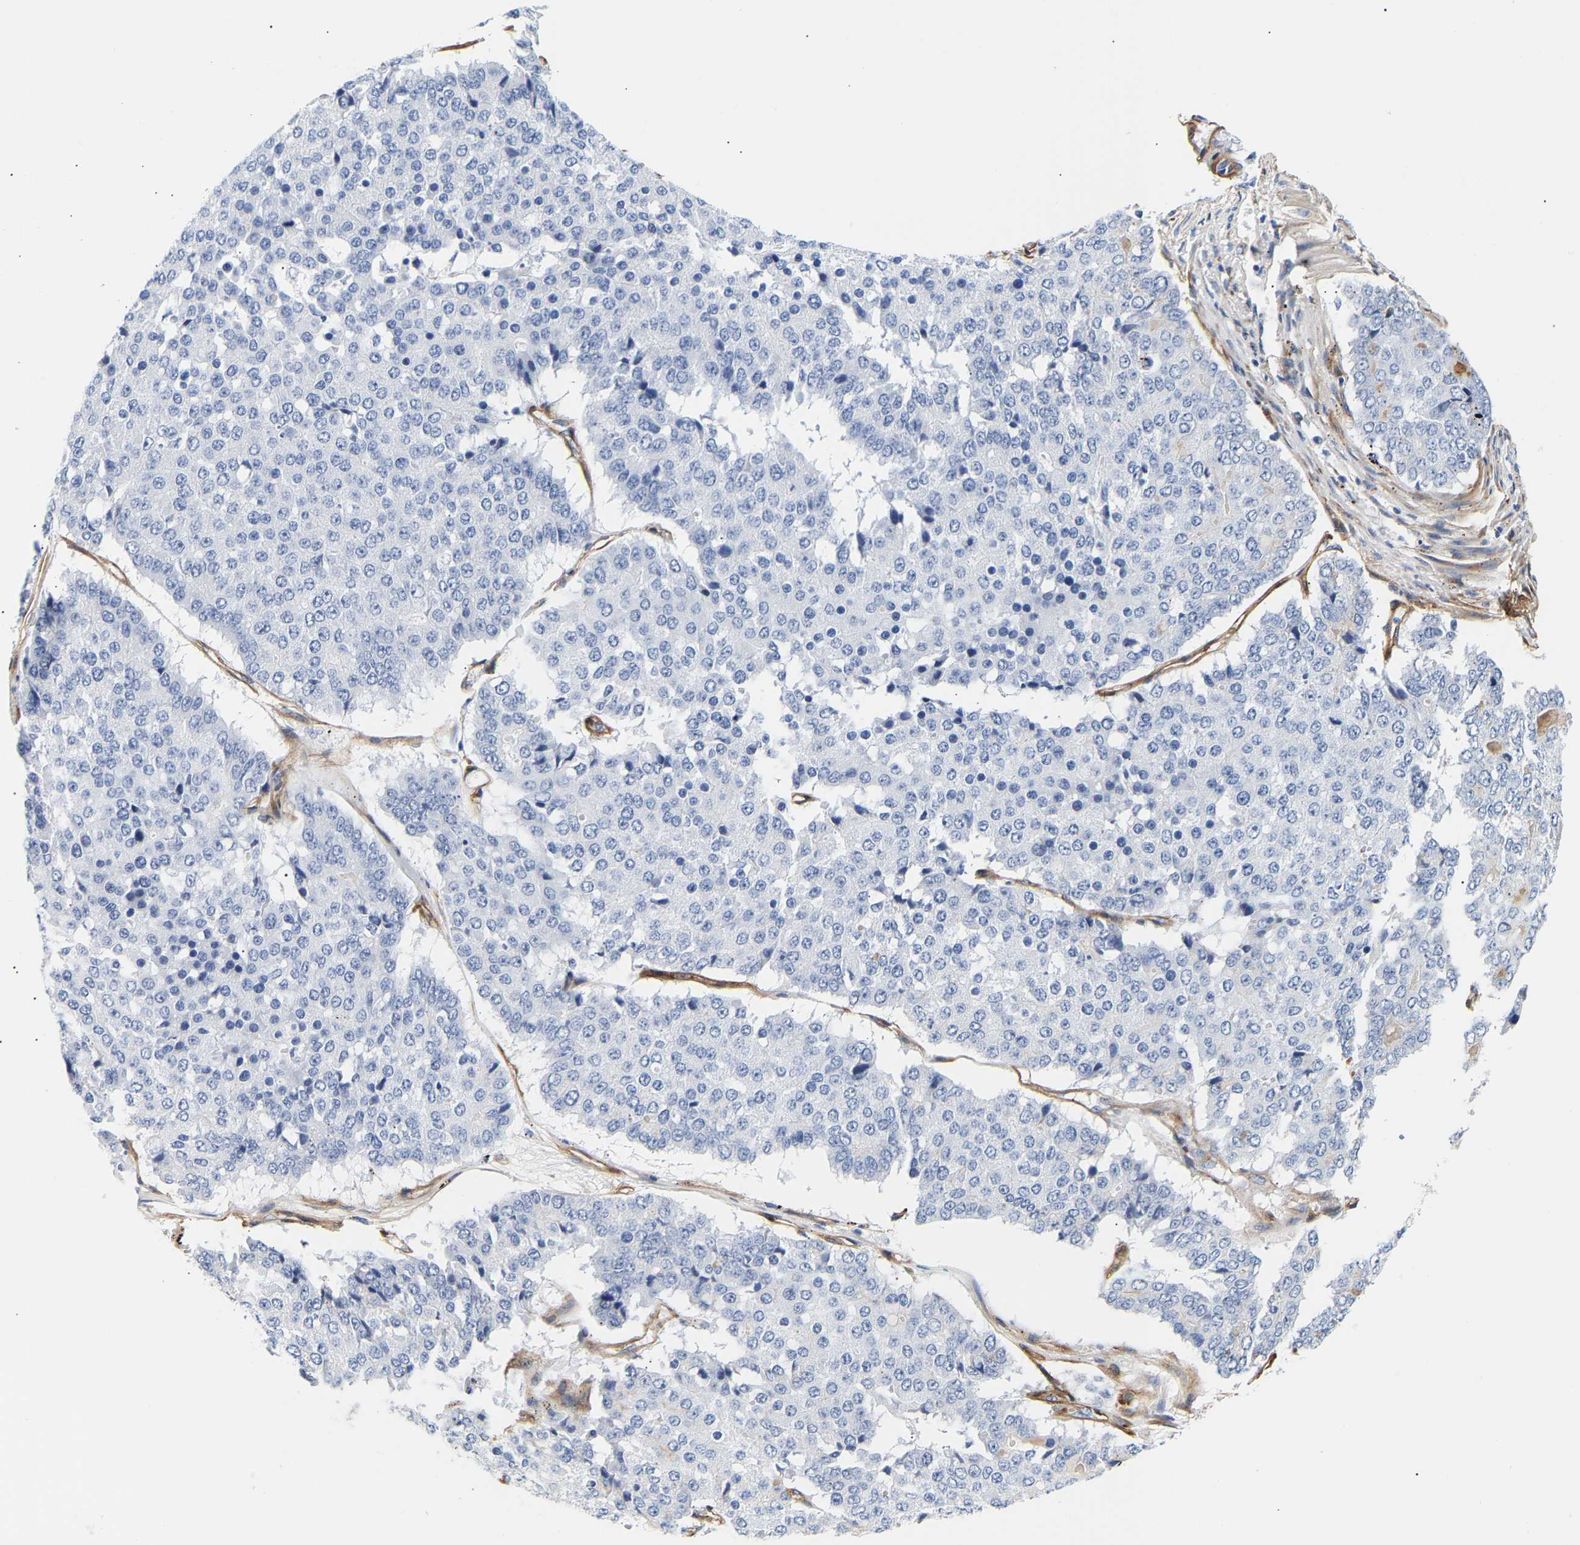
{"staining": {"intensity": "negative", "quantity": "none", "location": "none"}, "tissue": "pancreatic cancer", "cell_type": "Tumor cells", "image_type": "cancer", "snomed": [{"axis": "morphology", "description": "Adenocarcinoma, NOS"}, {"axis": "topography", "description": "Pancreas"}], "caption": "Pancreatic cancer was stained to show a protein in brown. There is no significant staining in tumor cells. (Brightfield microscopy of DAB (3,3'-diaminobenzidine) immunohistochemistry at high magnification).", "gene": "IGFBP7", "patient": {"sex": "male", "age": 50}}